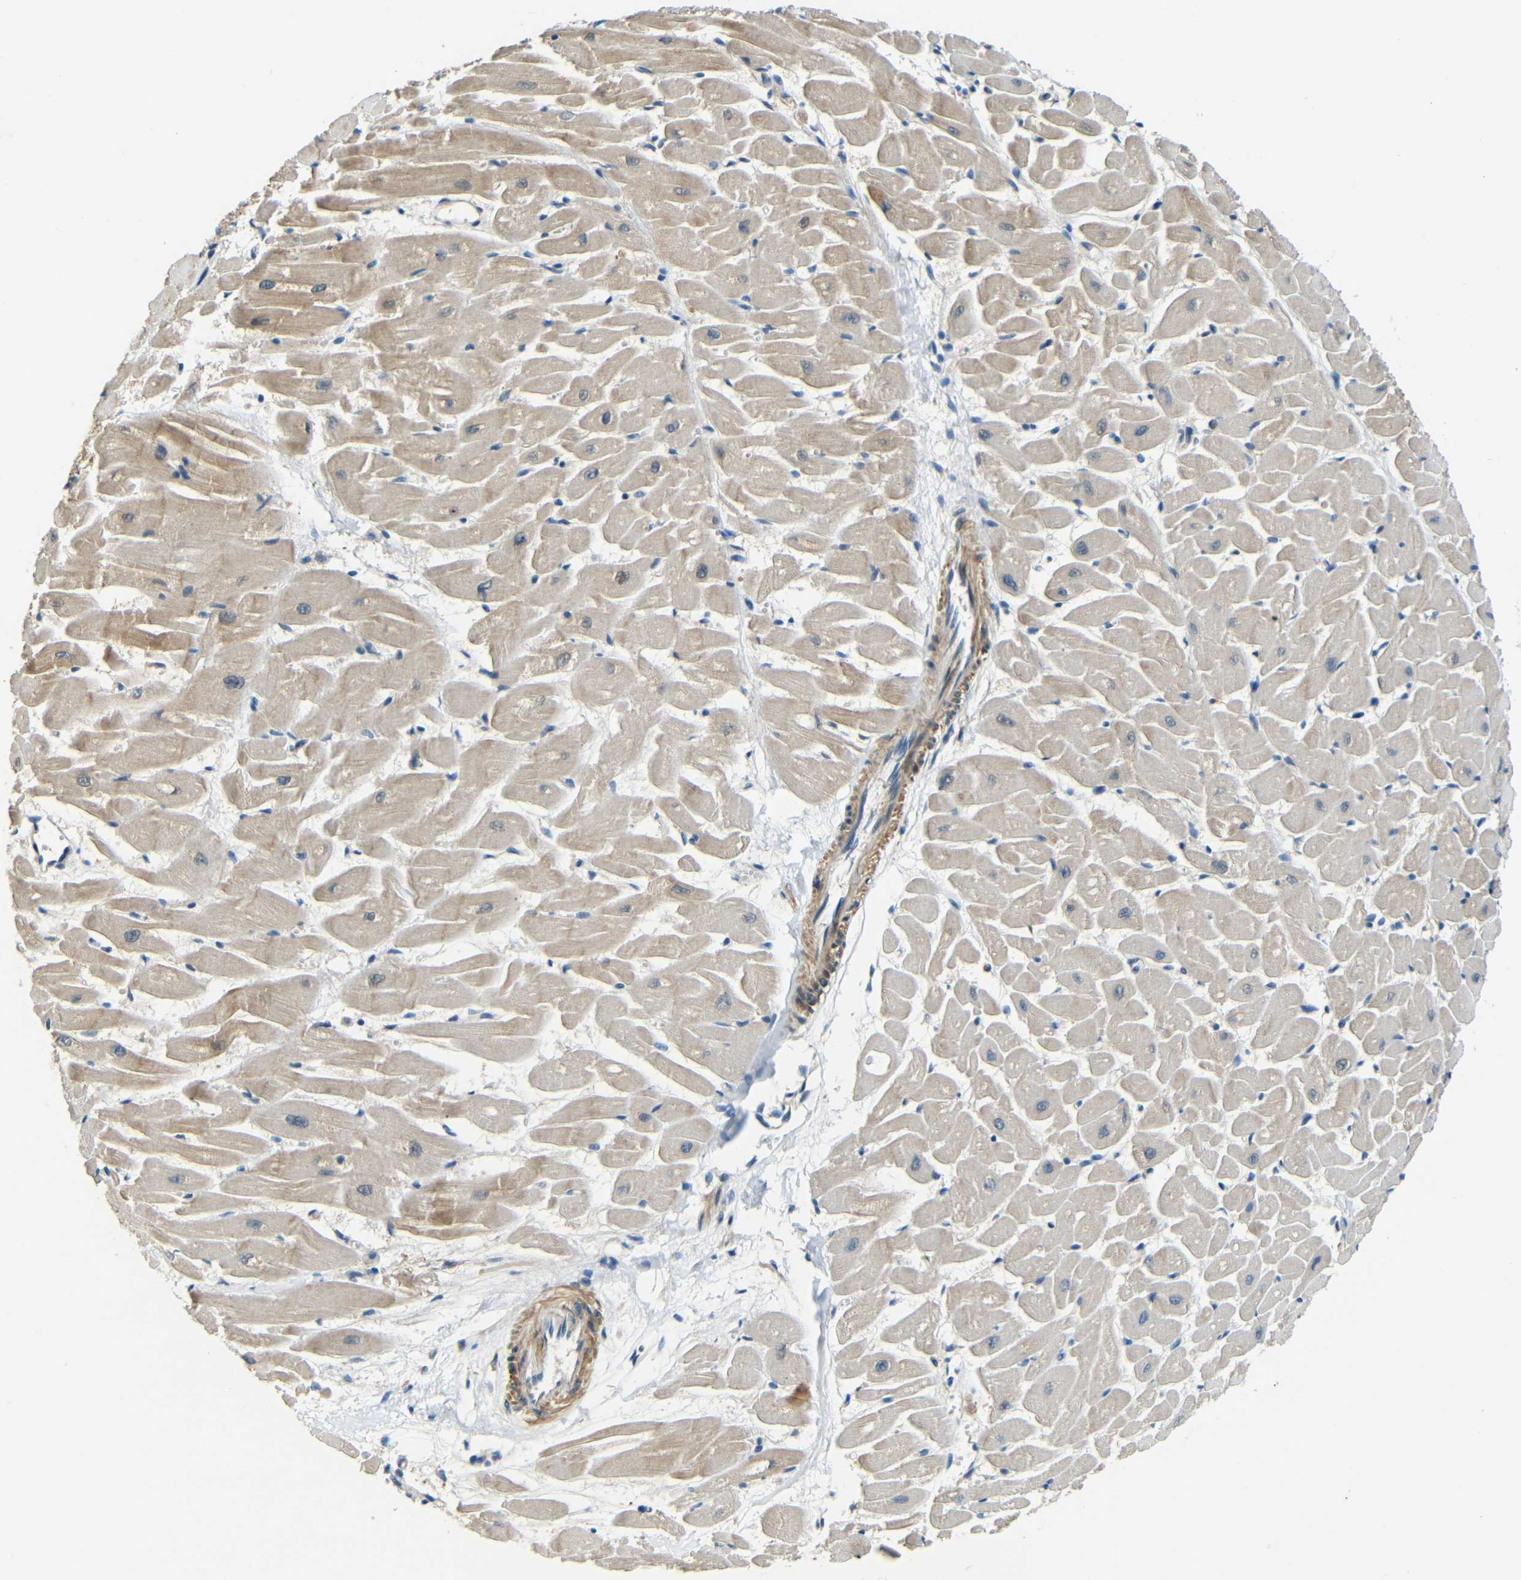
{"staining": {"intensity": "moderate", "quantity": "25%-75%", "location": "cytoplasmic/membranous"}, "tissue": "heart muscle", "cell_type": "Cardiomyocytes", "image_type": "normal", "snomed": [{"axis": "morphology", "description": "Normal tissue, NOS"}, {"axis": "topography", "description": "Heart"}], "caption": "Protein expression by IHC exhibits moderate cytoplasmic/membranous staining in approximately 25%-75% of cardiomyocytes in benign heart muscle. (Brightfield microscopy of DAB IHC at high magnification).", "gene": "FNDC3A", "patient": {"sex": "female", "age": 19}}